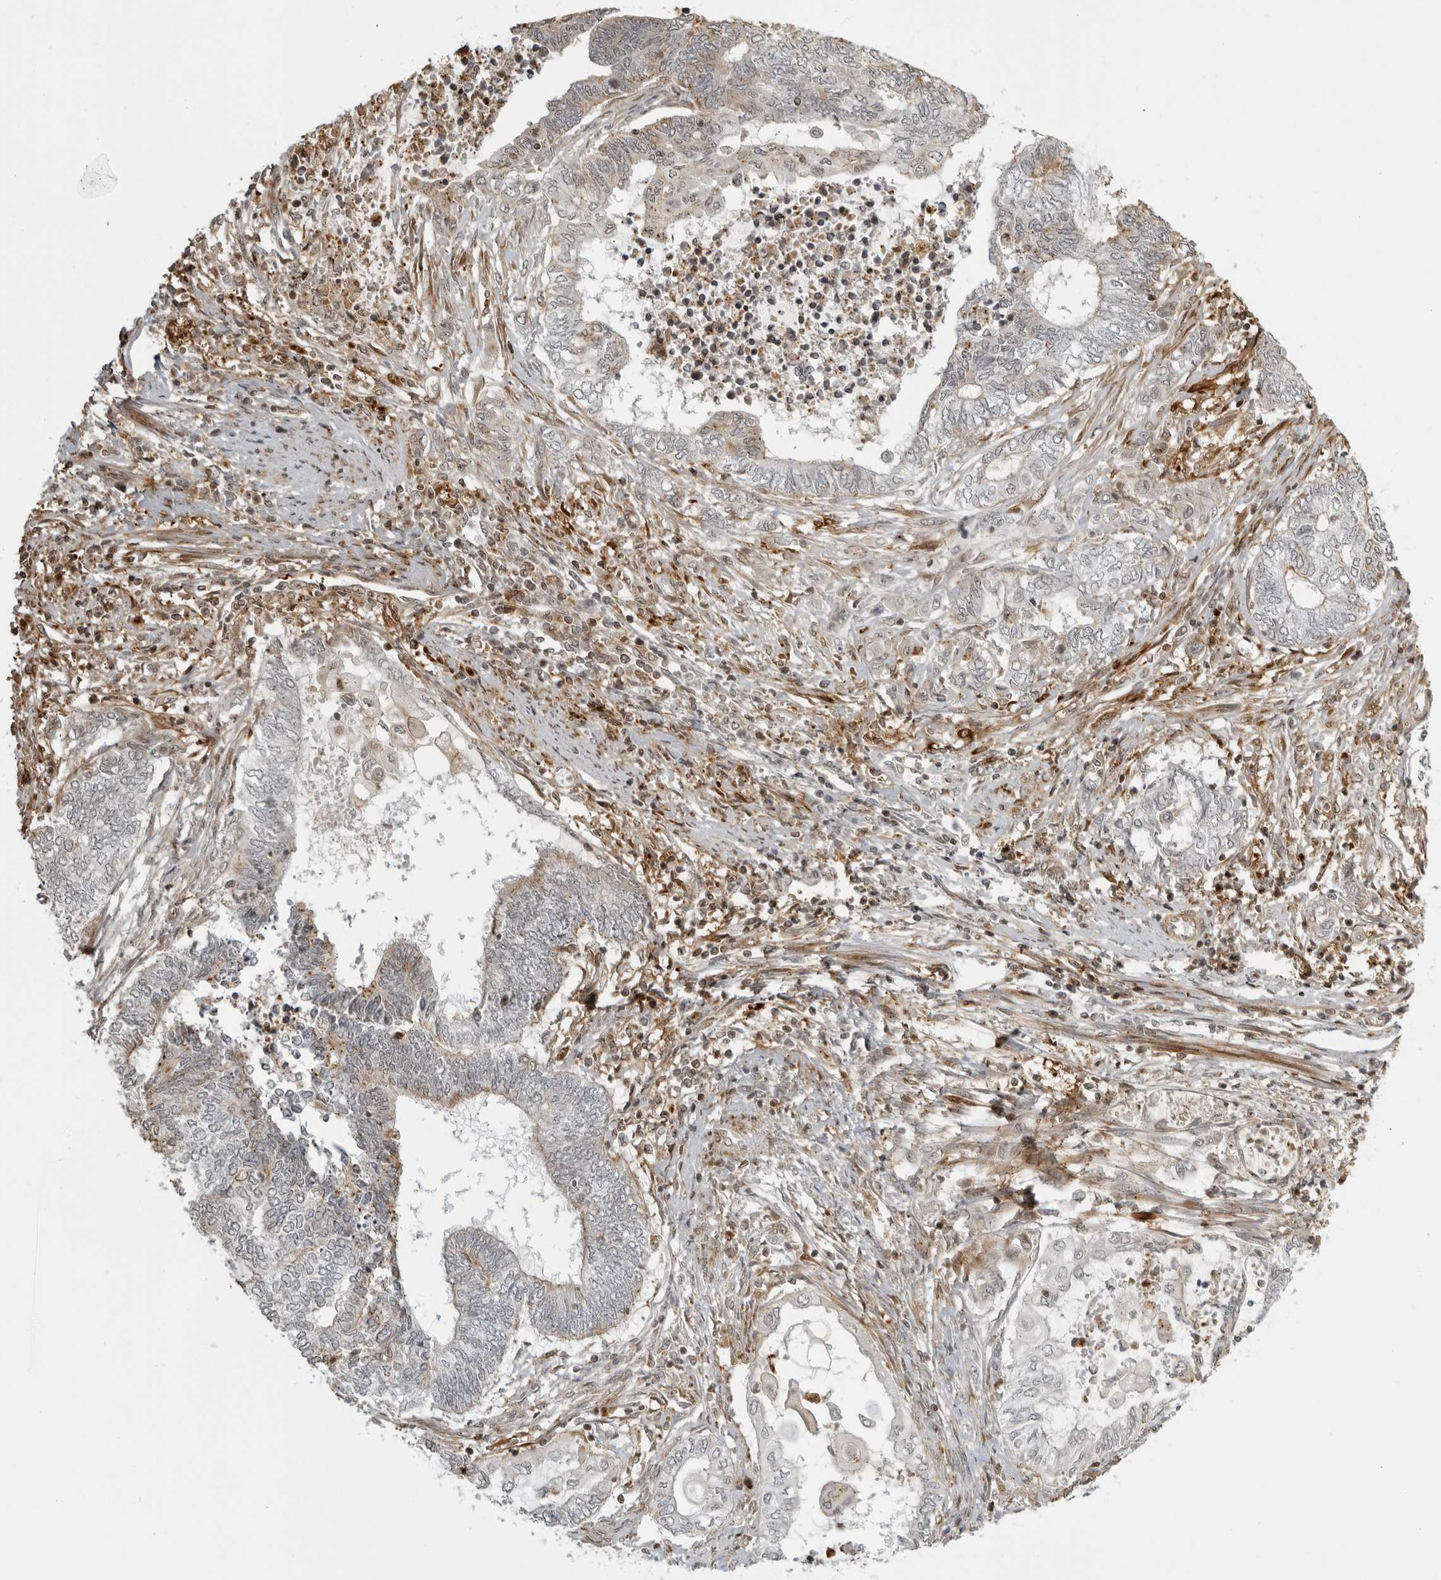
{"staining": {"intensity": "moderate", "quantity": "<25%", "location": "cytoplasmic/membranous"}, "tissue": "endometrial cancer", "cell_type": "Tumor cells", "image_type": "cancer", "snomed": [{"axis": "morphology", "description": "Adenocarcinoma, NOS"}, {"axis": "topography", "description": "Uterus"}, {"axis": "topography", "description": "Endometrium"}], "caption": "Brown immunohistochemical staining in endometrial cancer shows moderate cytoplasmic/membranous positivity in about <25% of tumor cells.", "gene": "TCF21", "patient": {"sex": "female", "age": 70}}